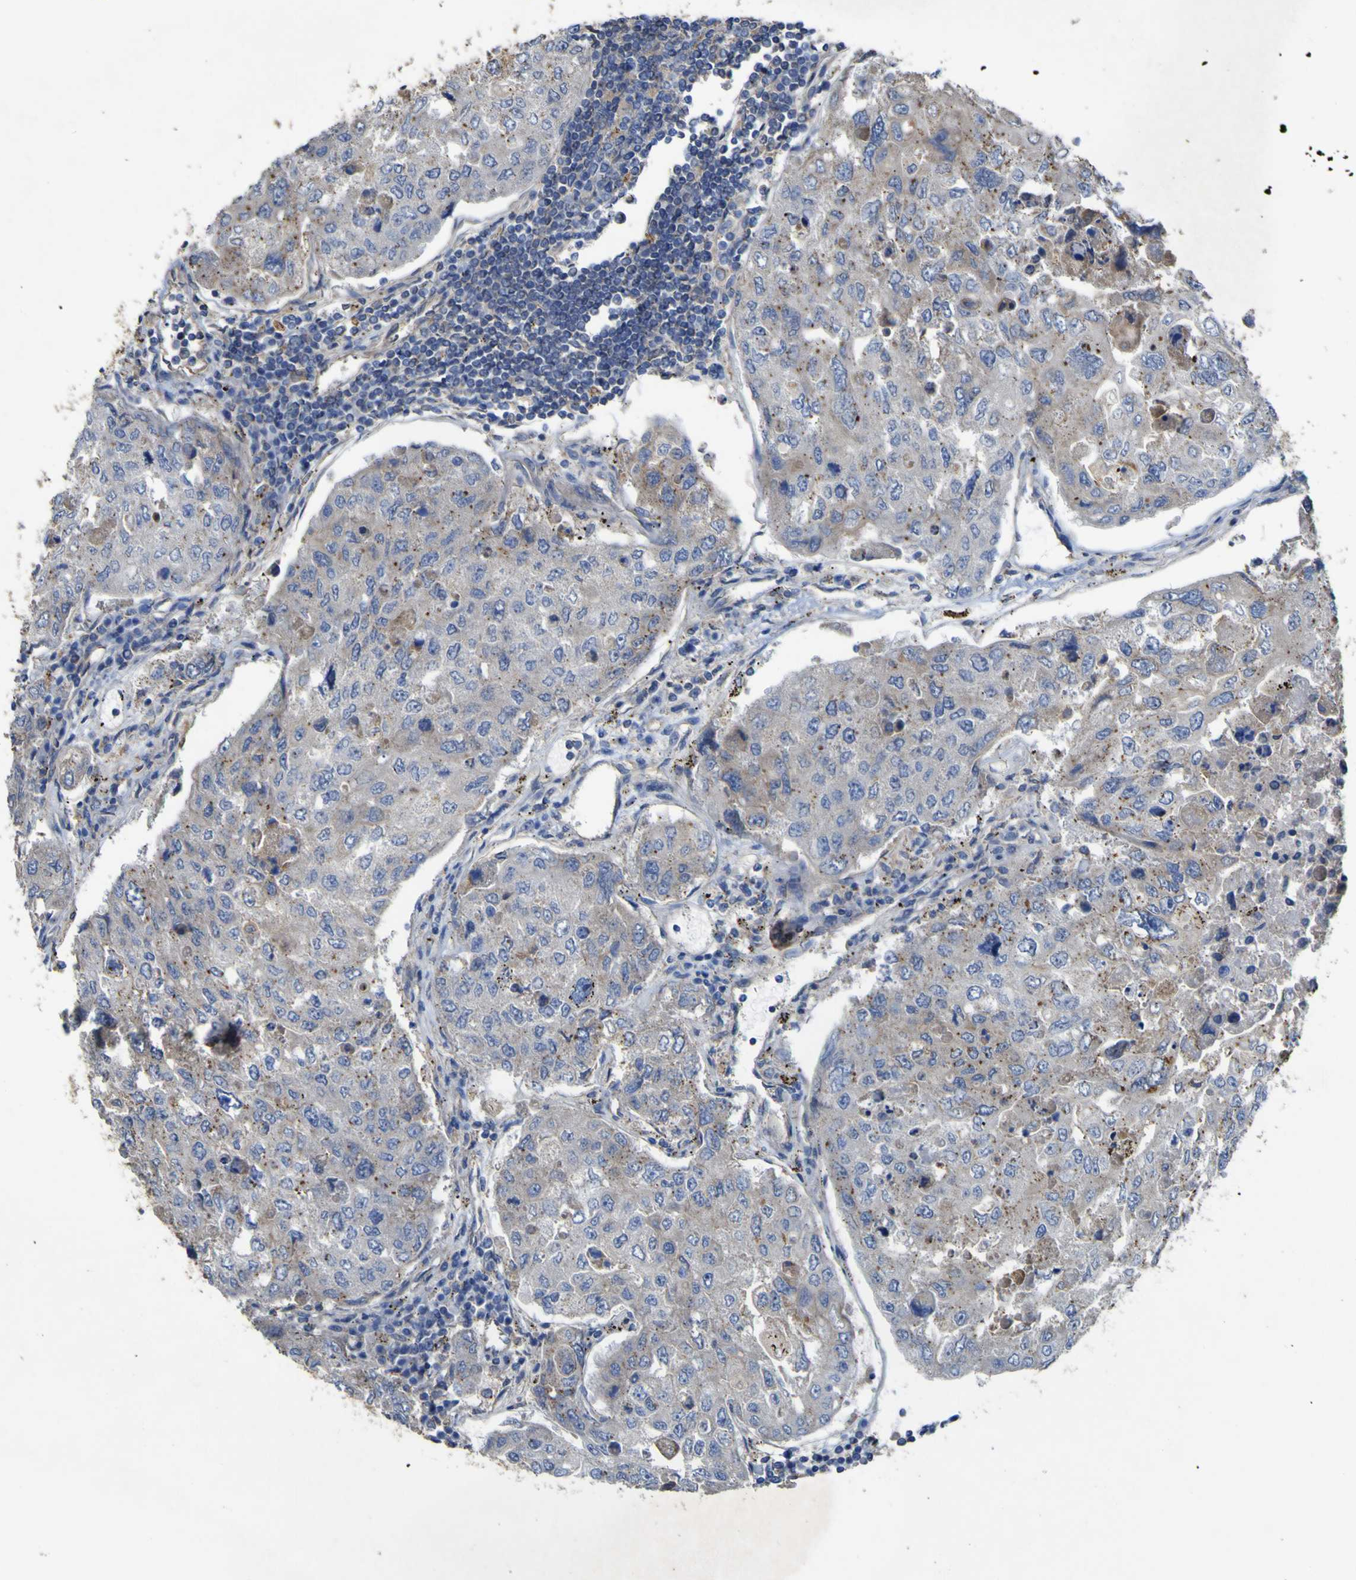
{"staining": {"intensity": "weak", "quantity": "25%-75%", "location": "cytoplasmic/membranous"}, "tissue": "urothelial cancer", "cell_type": "Tumor cells", "image_type": "cancer", "snomed": [{"axis": "morphology", "description": "Urothelial carcinoma, High grade"}, {"axis": "topography", "description": "Lymph node"}, {"axis": "topography", "description": "Urinary bladder"}], "caption": "High-magnification brightfield microscopy of urothelial cancer stained with DAB (3,3'-diaminobenzidine) (brown) and counterstained with hematoxylin (blue). tumor cells exhibit weak cytoplasmic/membranous expression is appreciated in approximately25%-75% of cells.", "gene": "TNFSF15", "patient": {"sex": "male", "age": 51}}